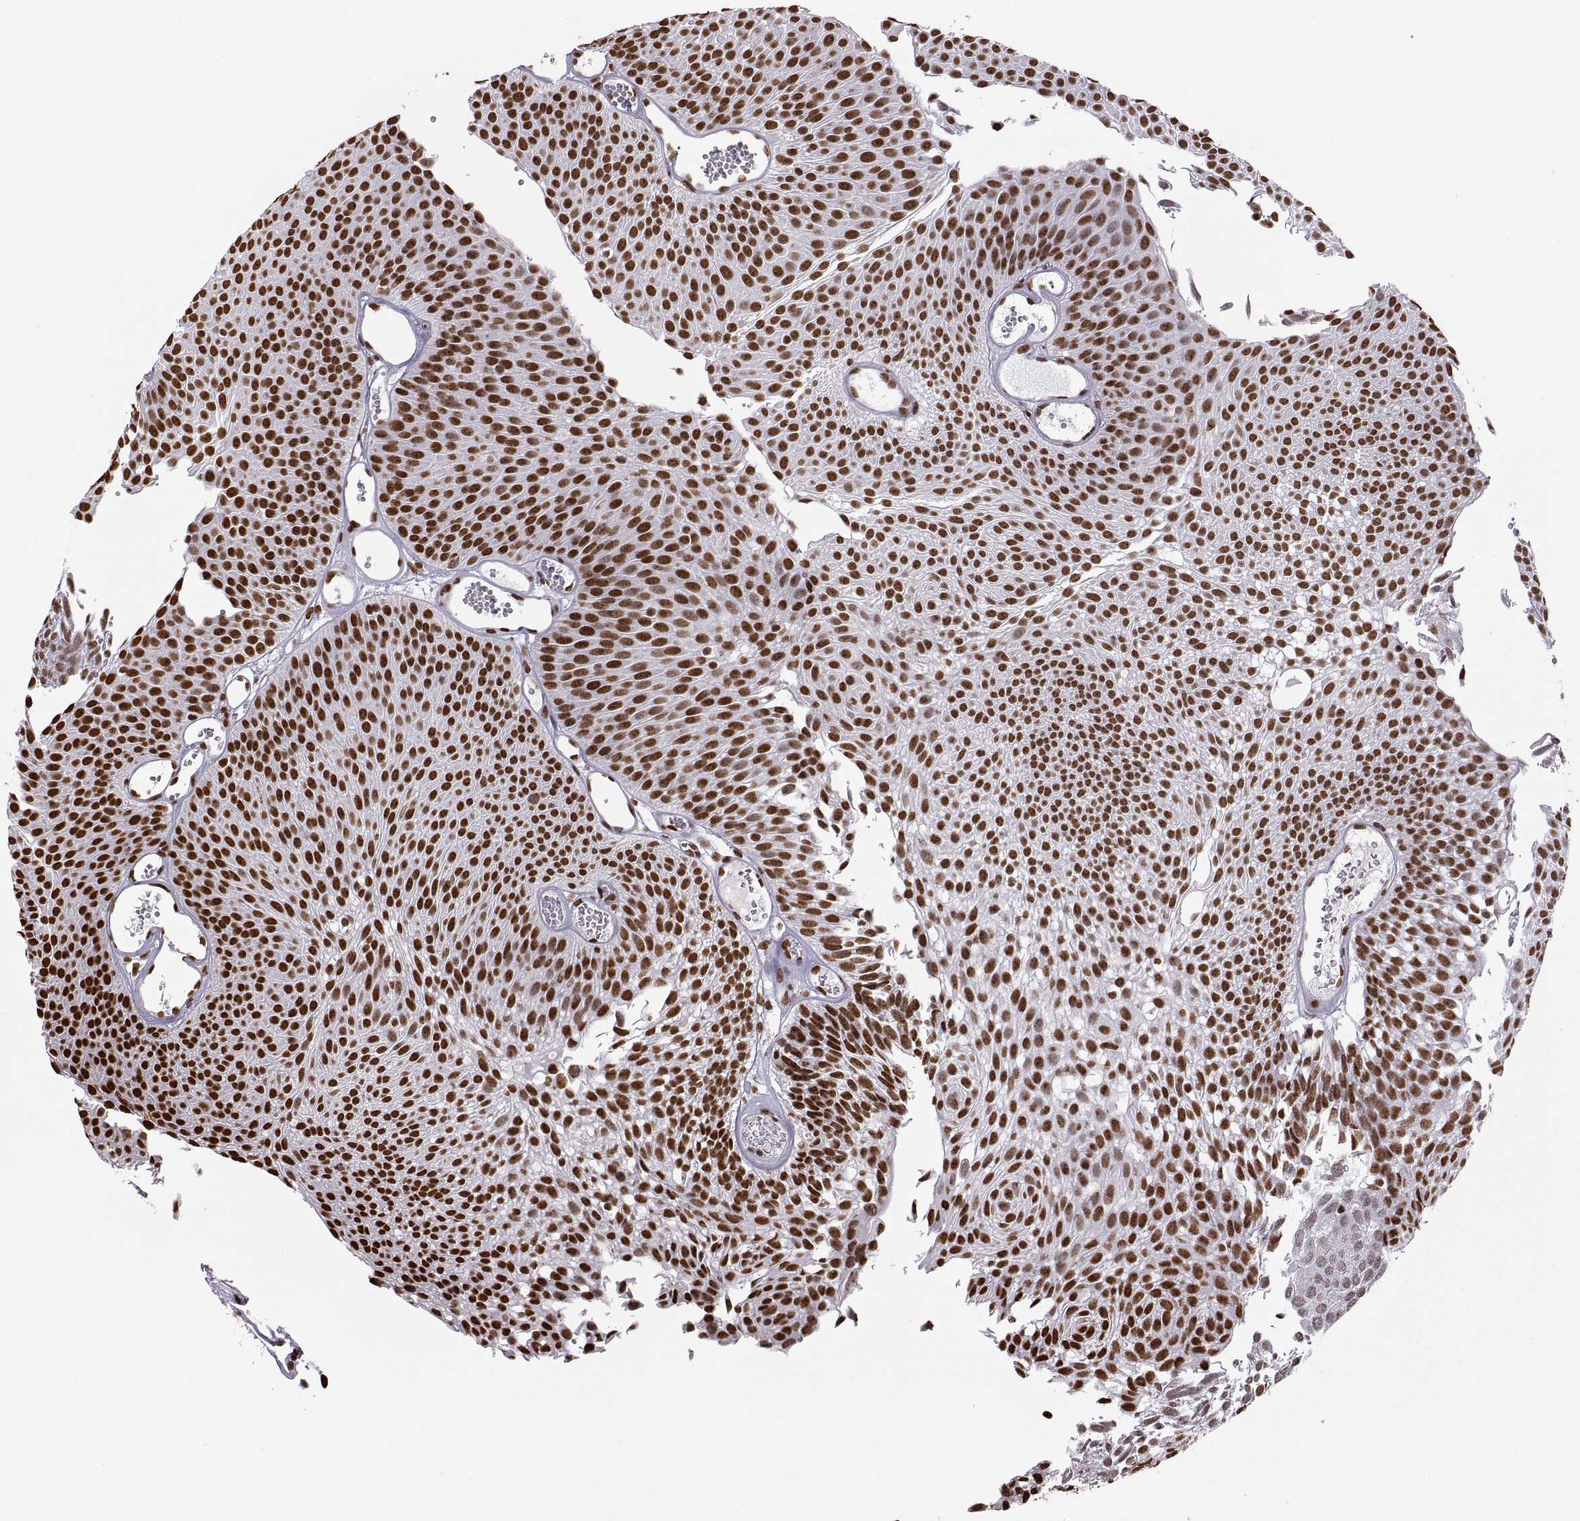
{"staining": {"intensity": "strong", "quantity": ">75%", "location": "nuclear"}, "tissue": "urothelial cancer", "cell_type": "Tumor cells", "image_type": "cancer", "snomed": [{"axis": "morphology", "description": "Urothelial carcinoma, Low grade"}, {"axis": "topography", "description": "Urinary bladder"}], "caption": "Immunohistochemistry (IHC) histopathology image of neoplastic tissue: human urothelial cancer stained using IHC shows high levels of strong protein expression localized specifically in the nuclear of tumor cells, appearing as a nuclear brown color.", "gene": "SNAI1", "patient": {"sex": "male", "age": 52}}